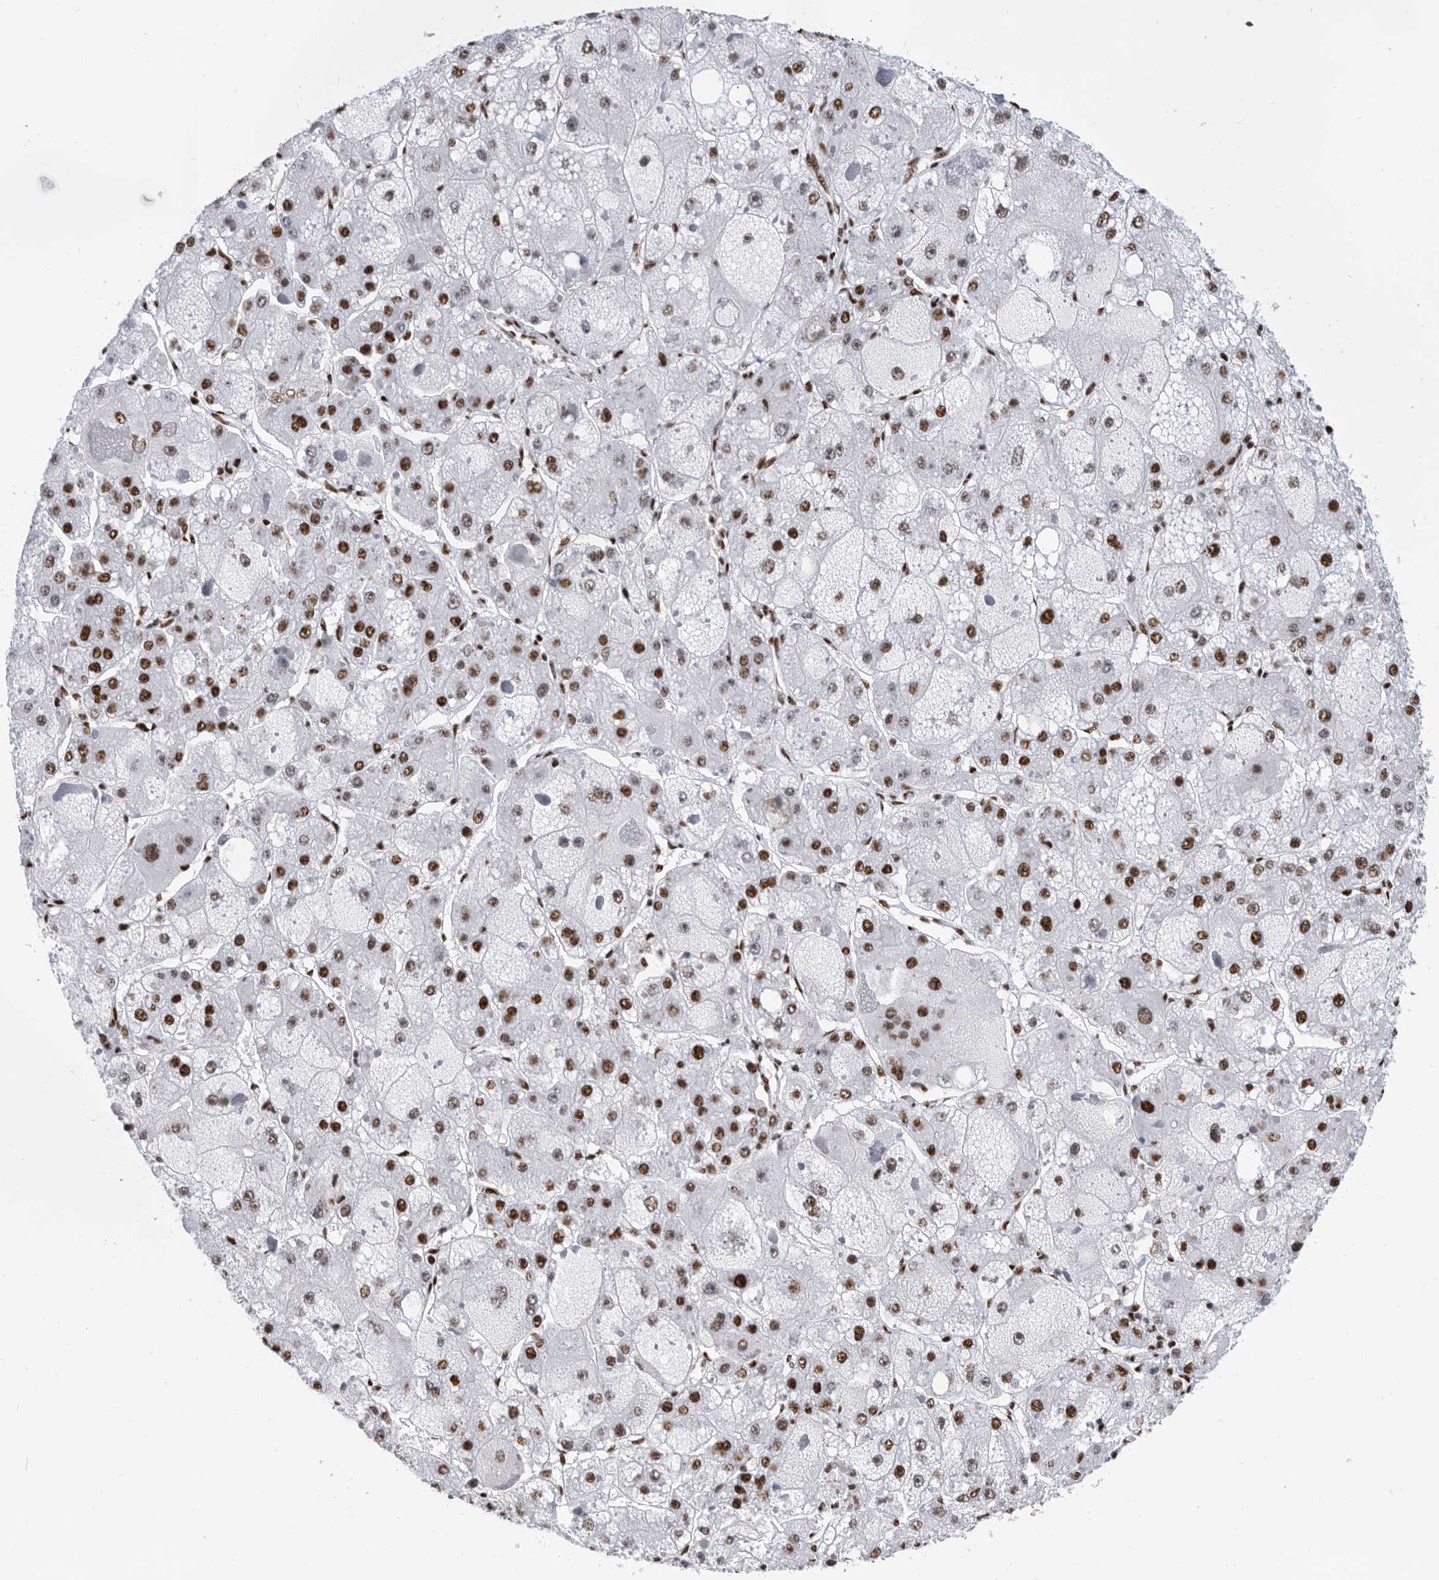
{"staining": {"intensity": "strong", "quantity": ">75%", "location": "nuclear"}, "tissue": "liver cancer", "cell_type": "Tumor cells", "image_type": "cancer", "snomed": [{"axis": "morphology", "description": "Carcinoma, Hepatocellular, NOS"}, {"axis": "topography", "description": "Liver"}], "caption": "Protein staining reveals strong nuclear positivity in about >75% of tumor cells in liver hepatocellular carcinoma.", "gene": "SF3A1", "patient": {"sex": "female", "age": 73}}